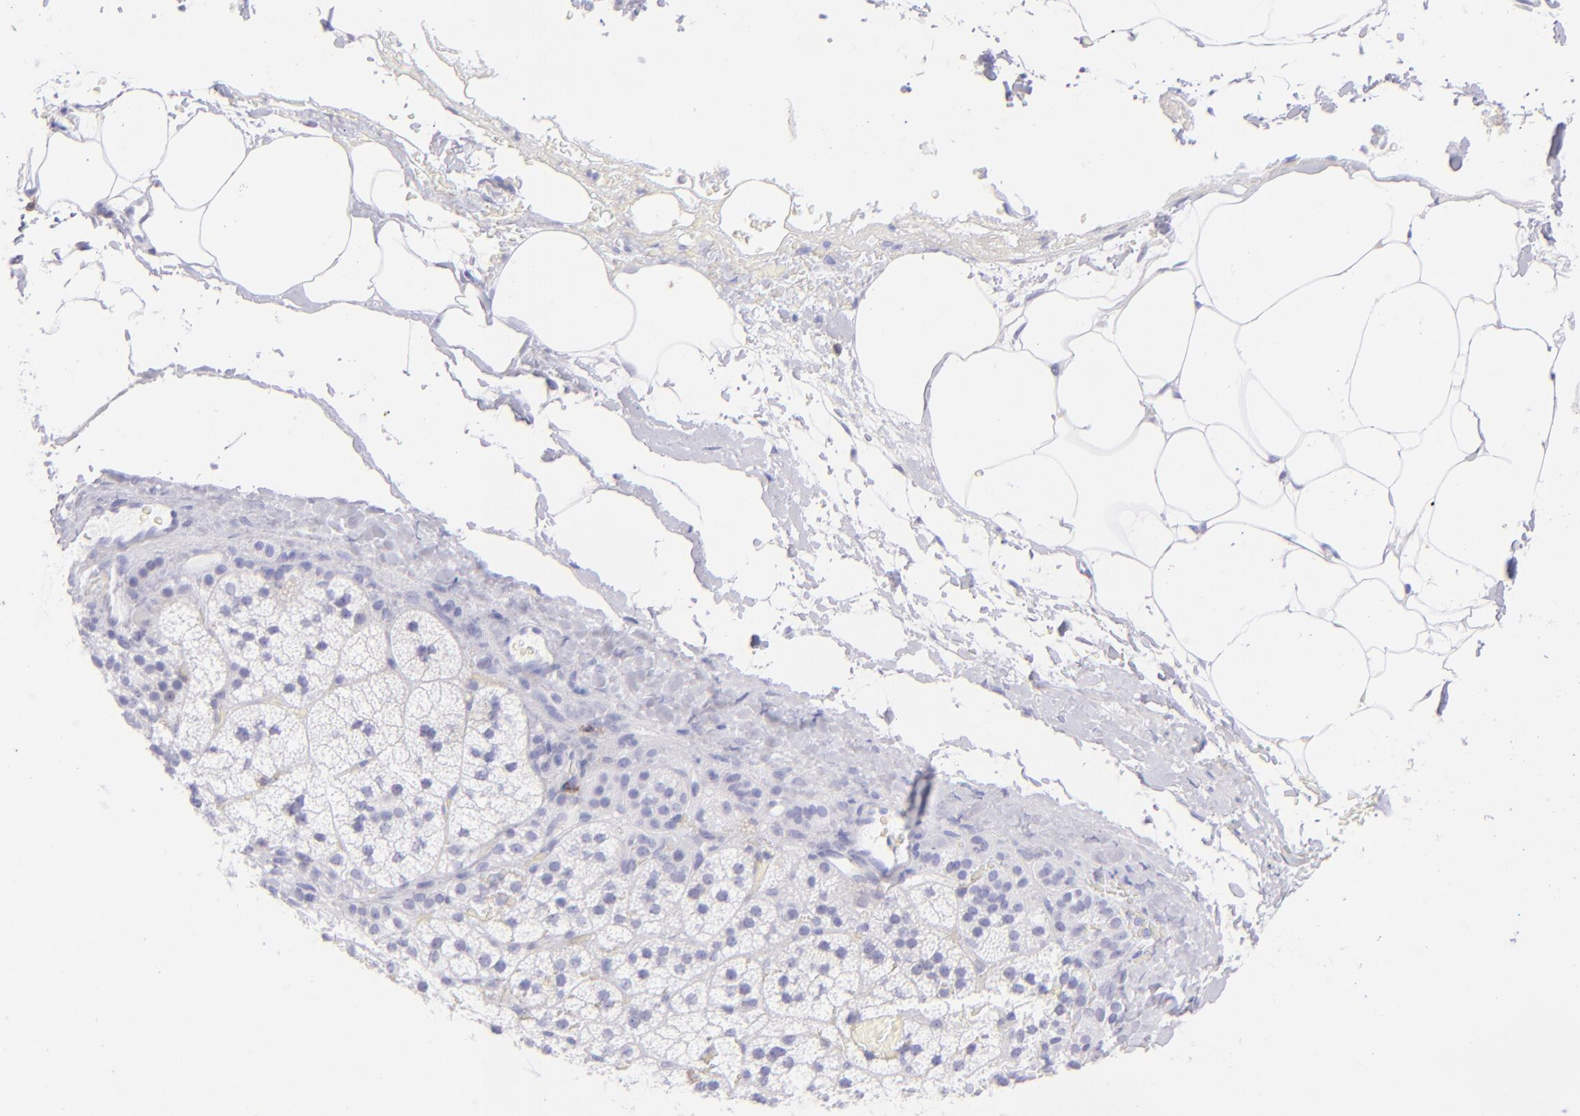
{"staining": {"intensity": "negative", "quantity": "none", "location": "none"}, "tissue": "adrenal gland", "cell_type": "Glandular cells", "image_type": "normal", "snomed": [{"axis": "morphology", "description": "Normal tissue, NOS"}, {"axis": "topography", "description": "Adrenal gland"}], "caption": "Immunohistochemistry (IHC) histopathology image of unremarkable adrenal gland stained for a protein (brown), which exhibits no expression in glandular cells.", "gene": "CD69", "patient": {"sex": "male", "age": 35}}